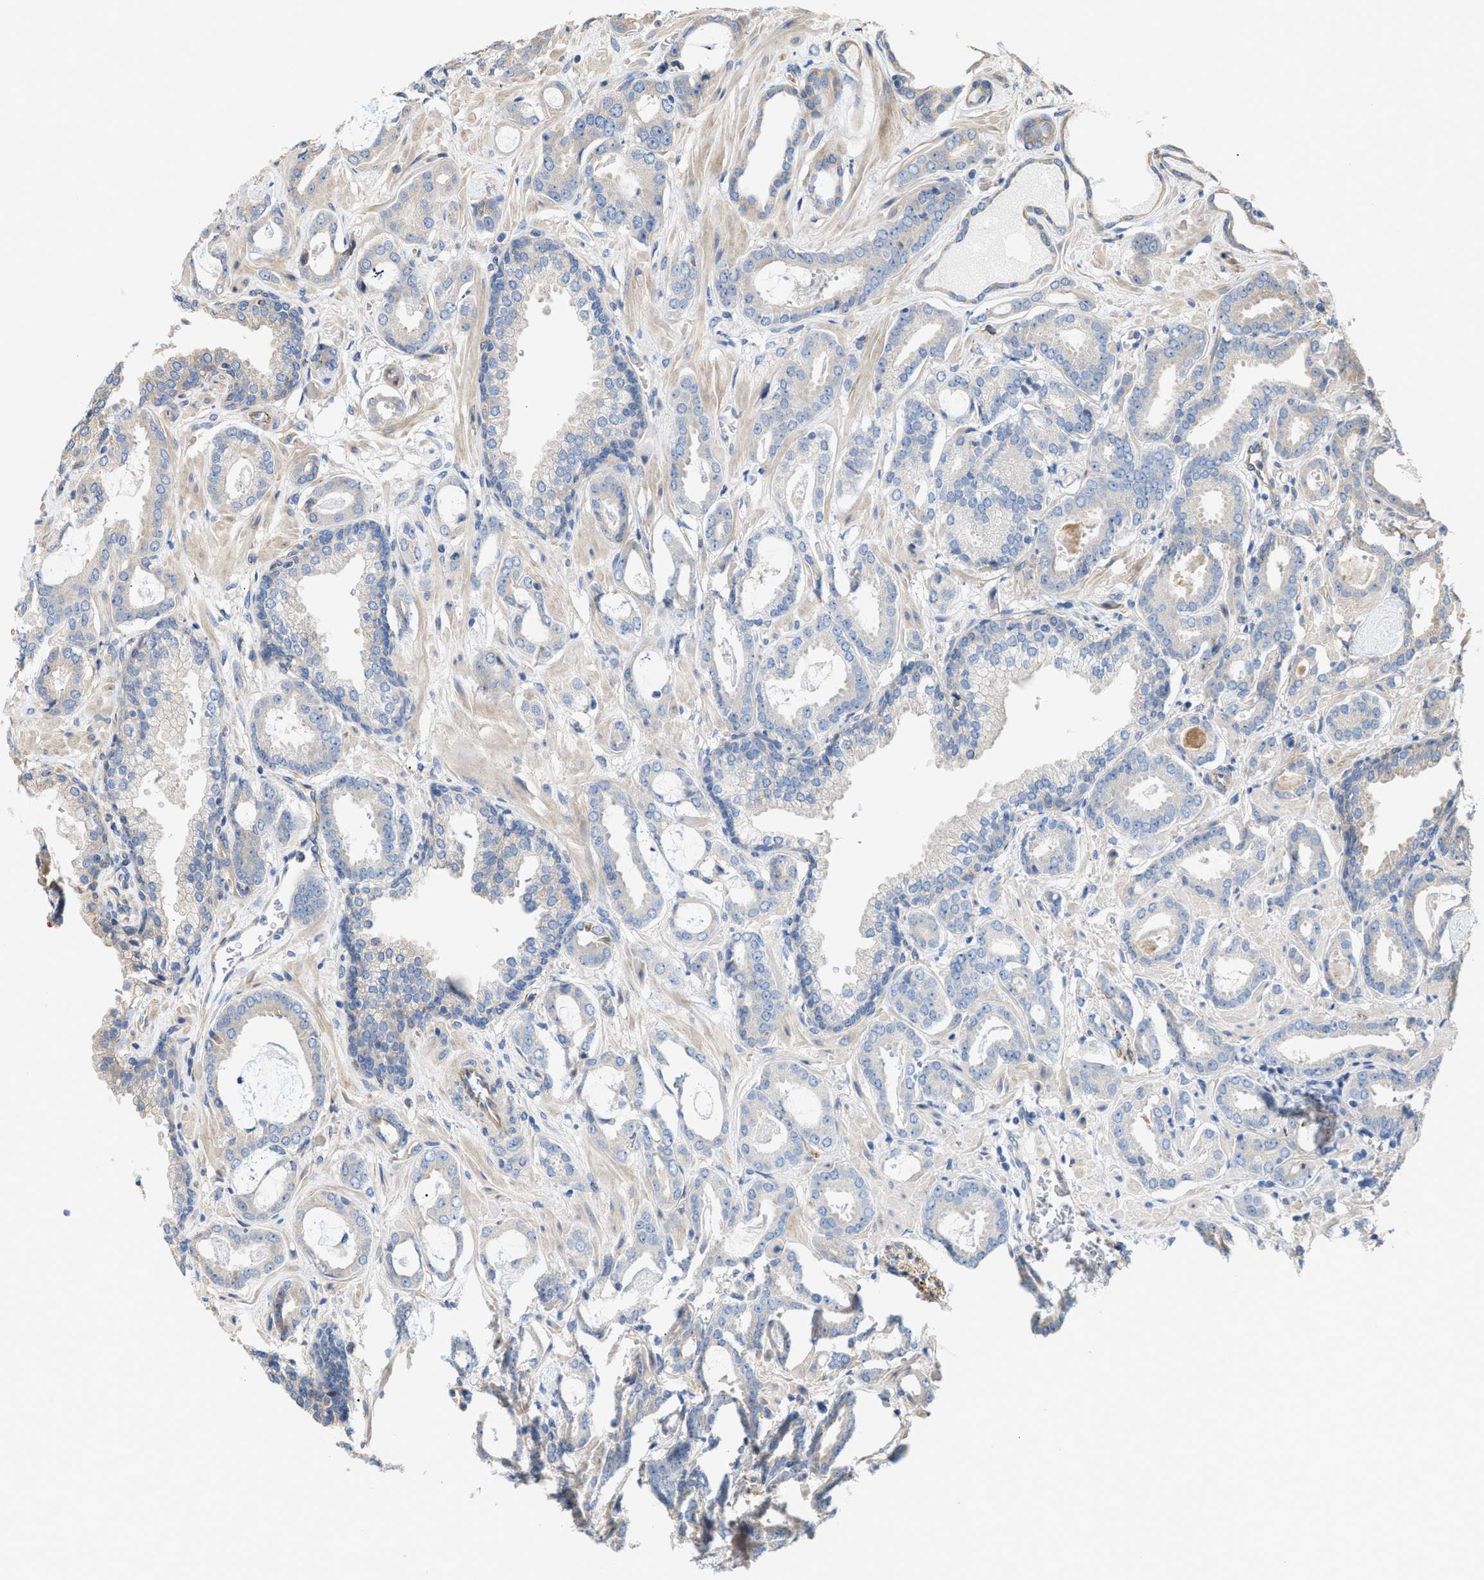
{"staining": {"intensity": "negative", "quantity": "none", "location": "none"}, "tissue": "prostate cancer", "cell_type": "Tumor cells", "image_type": "cancer", "snomed": [{"axis": "morphology", "description": "Adenocarcinoma, Low grade"}, {"axis": "topography", "description": "Prostate"}], "caption": "Immunohistochemistry photomicrograph of neoplastic tissue: human prostate cancer stained with DAB (3,3'-diaminobenzidine) displays no significant protein expression in tumor cells. (Brightfield microscopy of DAB immunohistochemistry at high magnification).", "gene": "EPS15L1", "patient": {"sex": "male", "age": 53}}